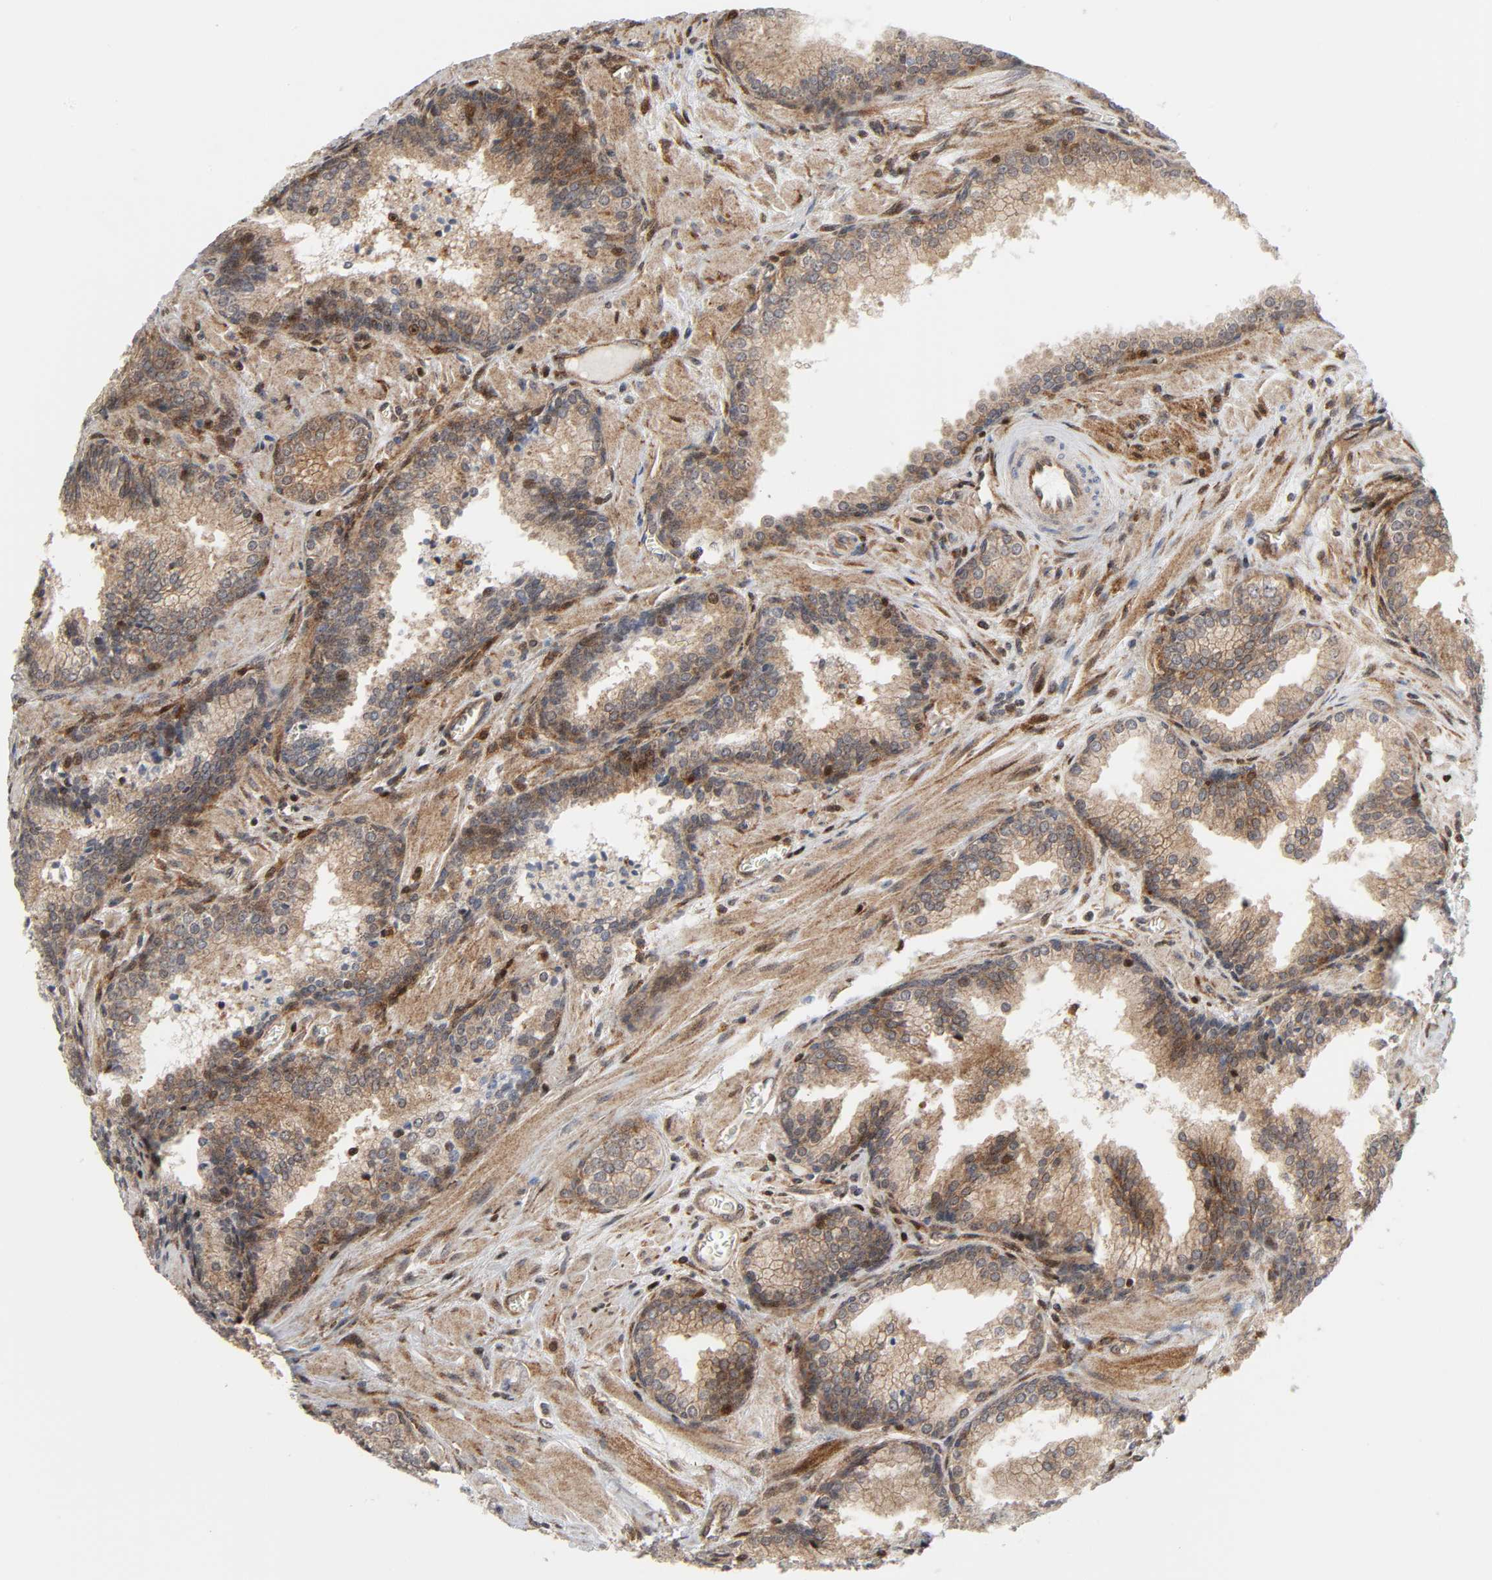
{"staining": {"intensity": "moderate", "quantity": ">75%", "location": "cytoplasmic/membranous"}, "tissue": "prostate cancer", "cell_type": "Tumor cells", "image_type": "cancer", "snomed": [{"axis": "morphology", "description": "Adenocarcinoma, Low grade"}, {"axis": "topography", "description": "Prostate"}], "caption": "Prostate cancer (adenocarcinoma (low-grade)) stained with IHC exhibits moderate cytoplasmic/membranous staining in about >75% of tumor cells.", "gene": "MAPK1", "patient": {"sex": "male", "age": 60}}